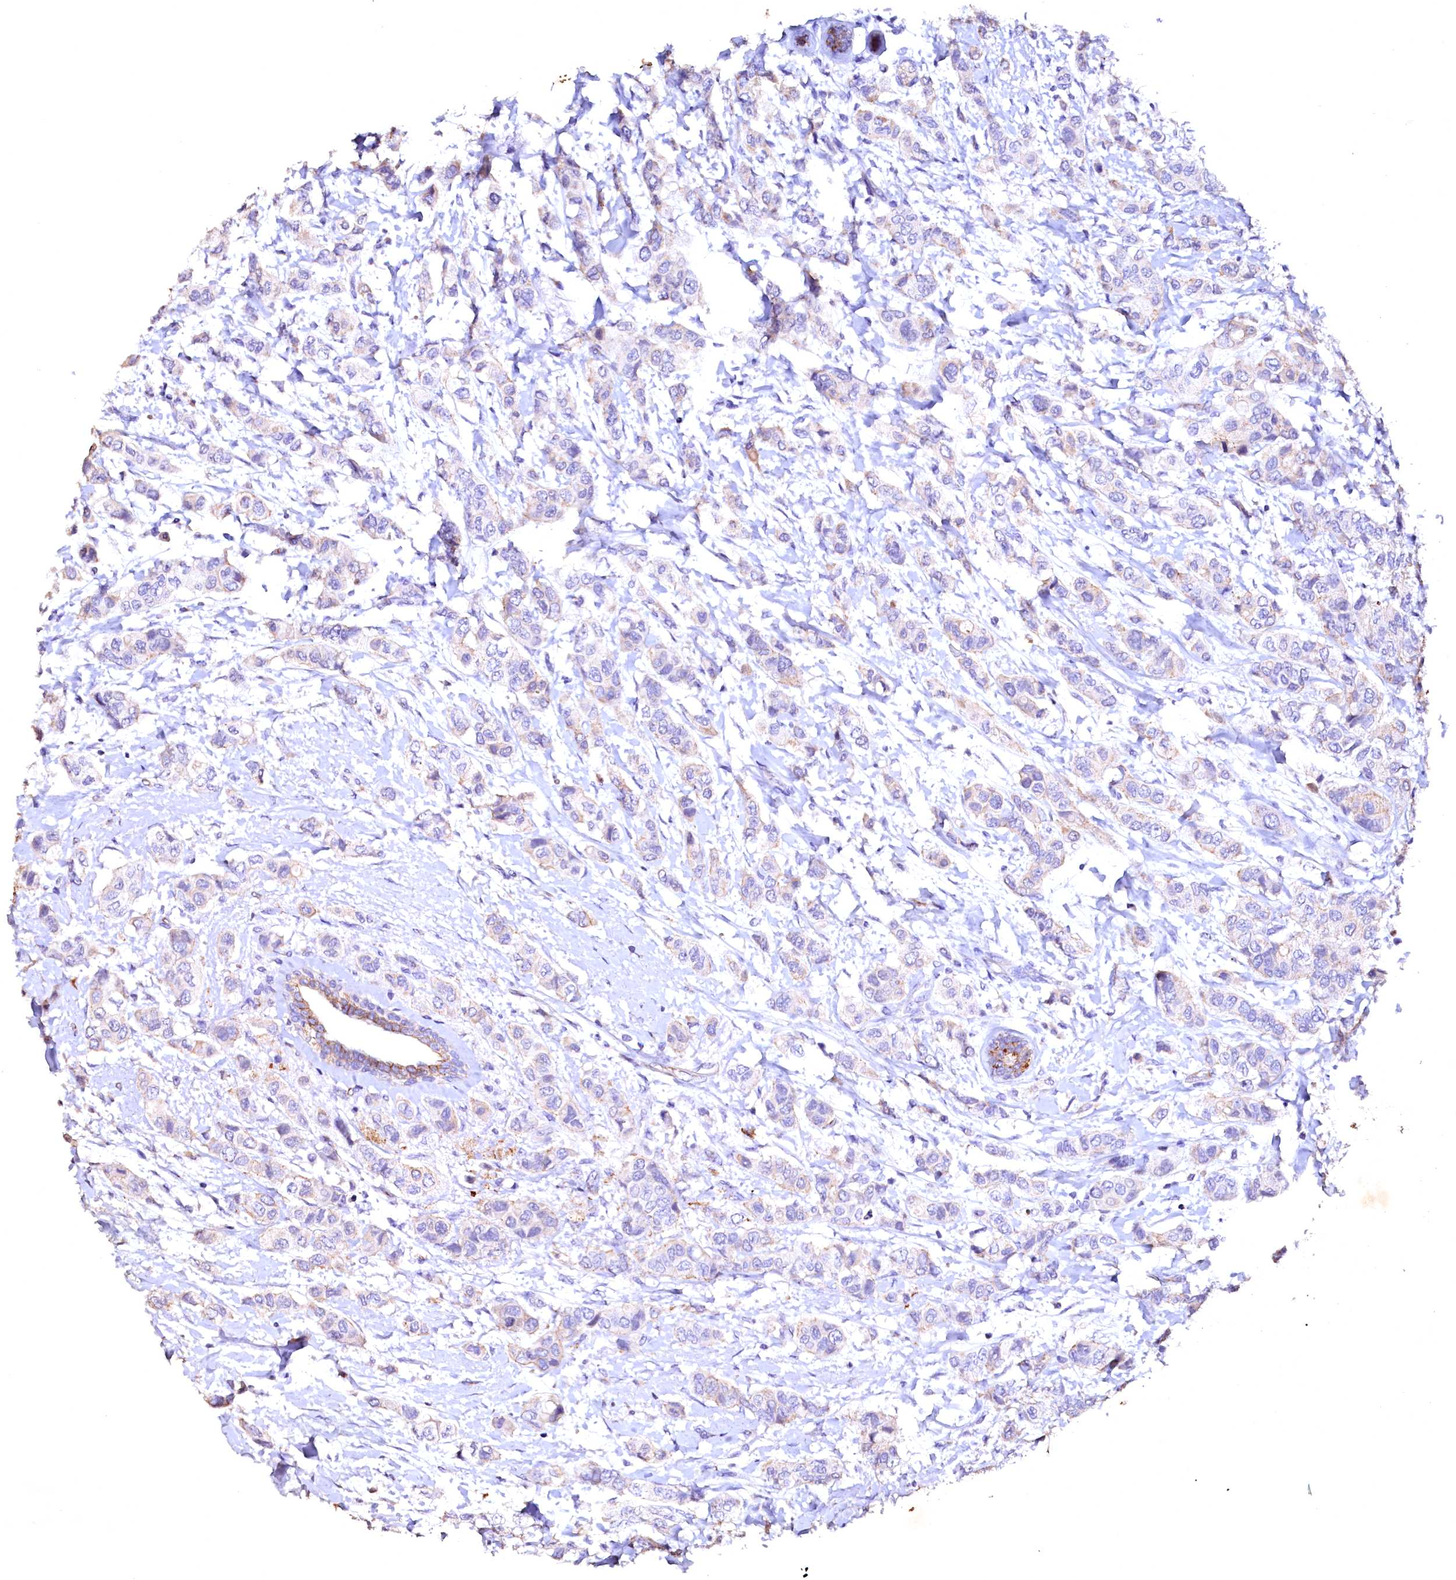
{"staining": {"intensity": "weak", "quantity": "<25%", "location": "cytoplasmic/membranous"}, "tissue": "breast cancer", "cell_type": "Tumor cells", "image_type": "cancer", "snomed": [{"axis": "morphology", "description": "Lobular carcinoma"}, {"axis": "topography", "description": "Breast"}], "caption": "A micrograph of human breast cancer is negative for staining in tumor cells. Brightfield microscopy of IHC stained with DAB (3,3'-diaminobenzidine) (brown) and hematoxylin (blue), captured at high magnification.", "gene": "VPS36", "patient": {"sex": "female", "age": 51}}